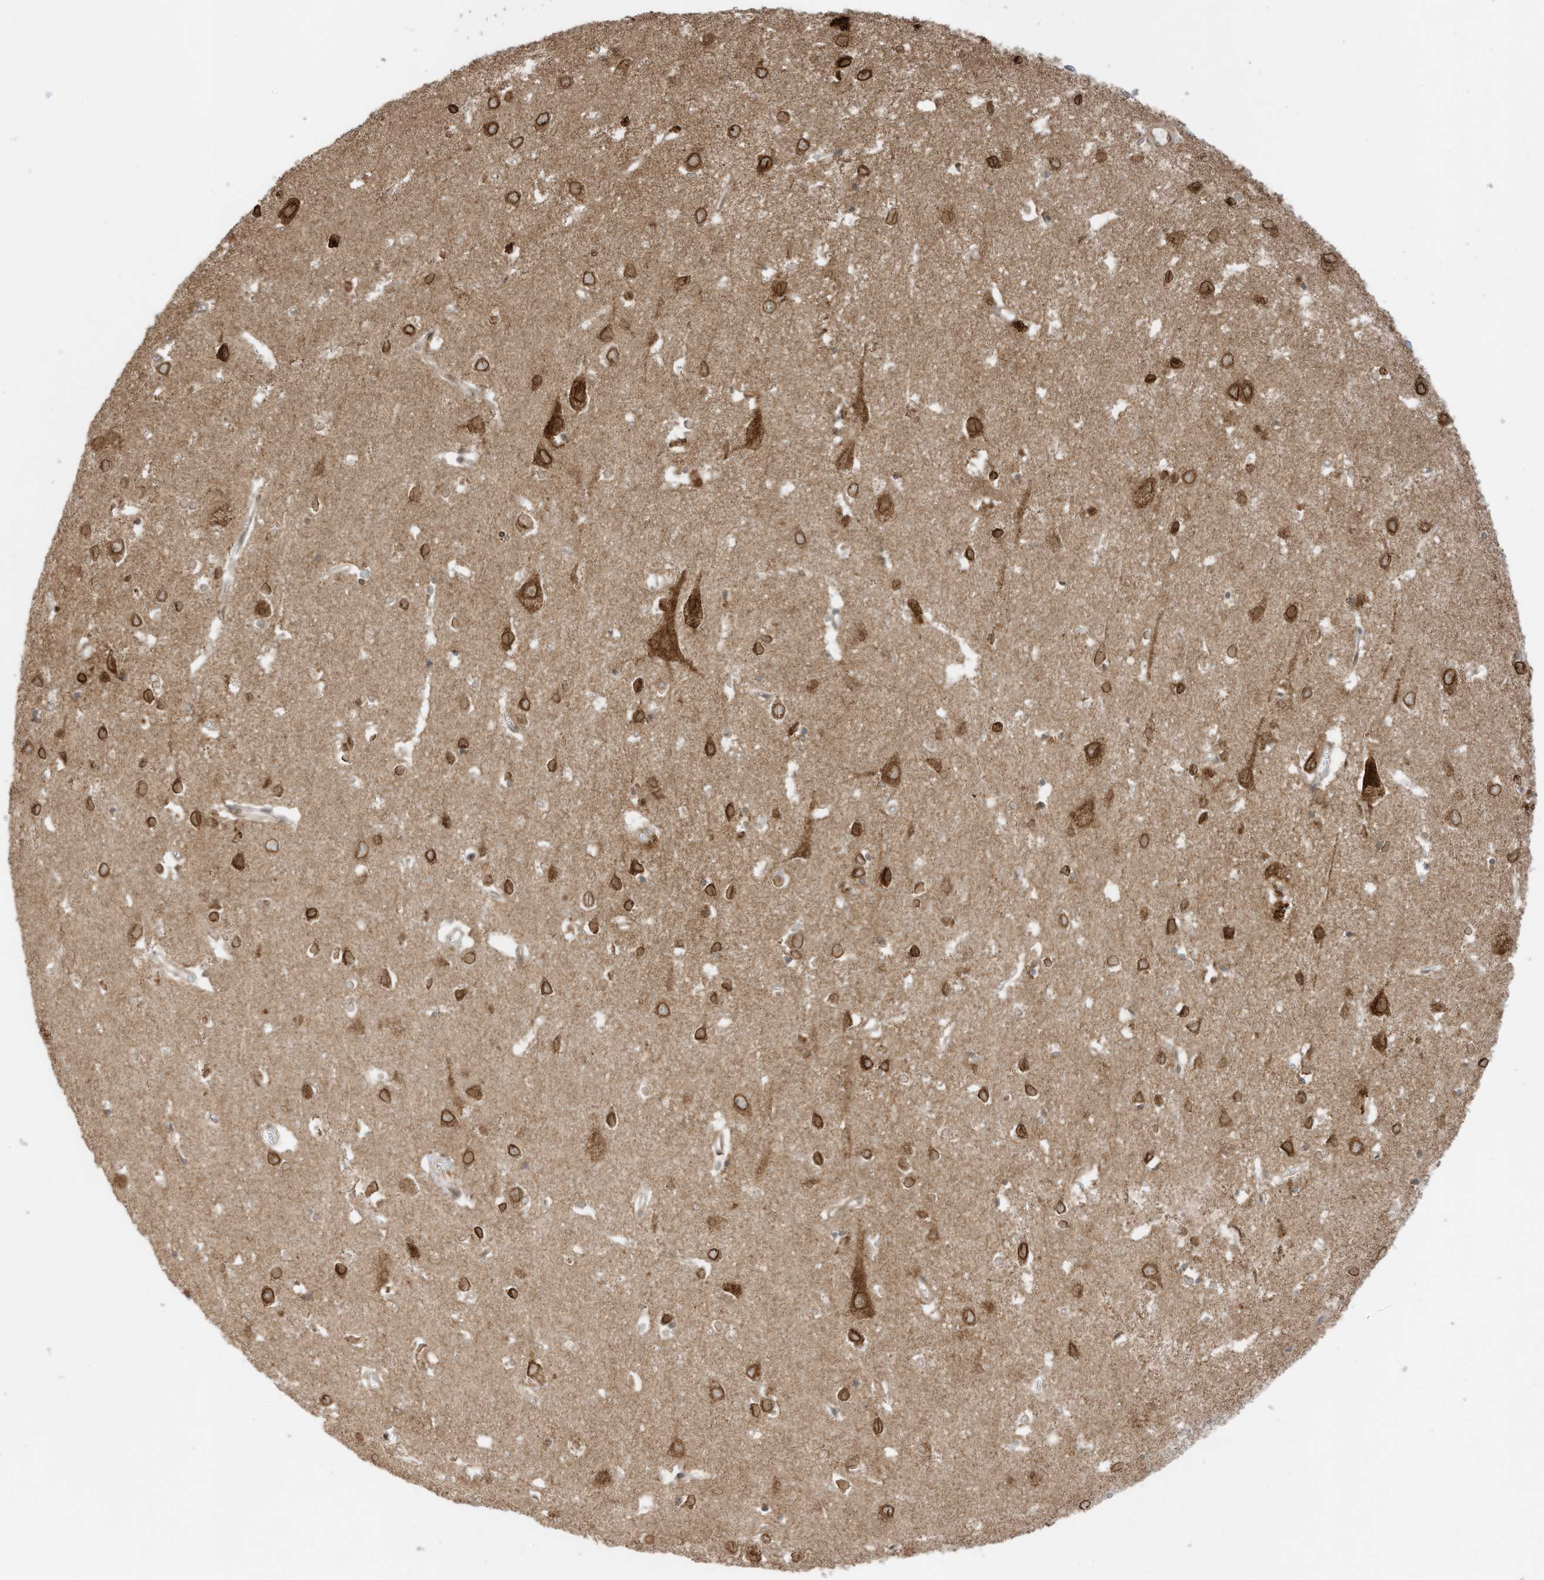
{"staining": {"intensity": "negative", "quantity": "none", "location": "none"}, "tissue": "cerebral cortex", "cell_type": "Endothelial cells", "image_type": "normal", "snomed": [{"axis": "morphology", "description": "Normal tissue, NOS"}, {"axis": "topography", "description": "Cerebral cortex"}], "caption": "This is a image of IHC staining of unremarkable cerebral cortex, which shows no expression in endothelial cells.", "gene": "SLC25A12", "patient": {"sex": "female", "age": 64}}